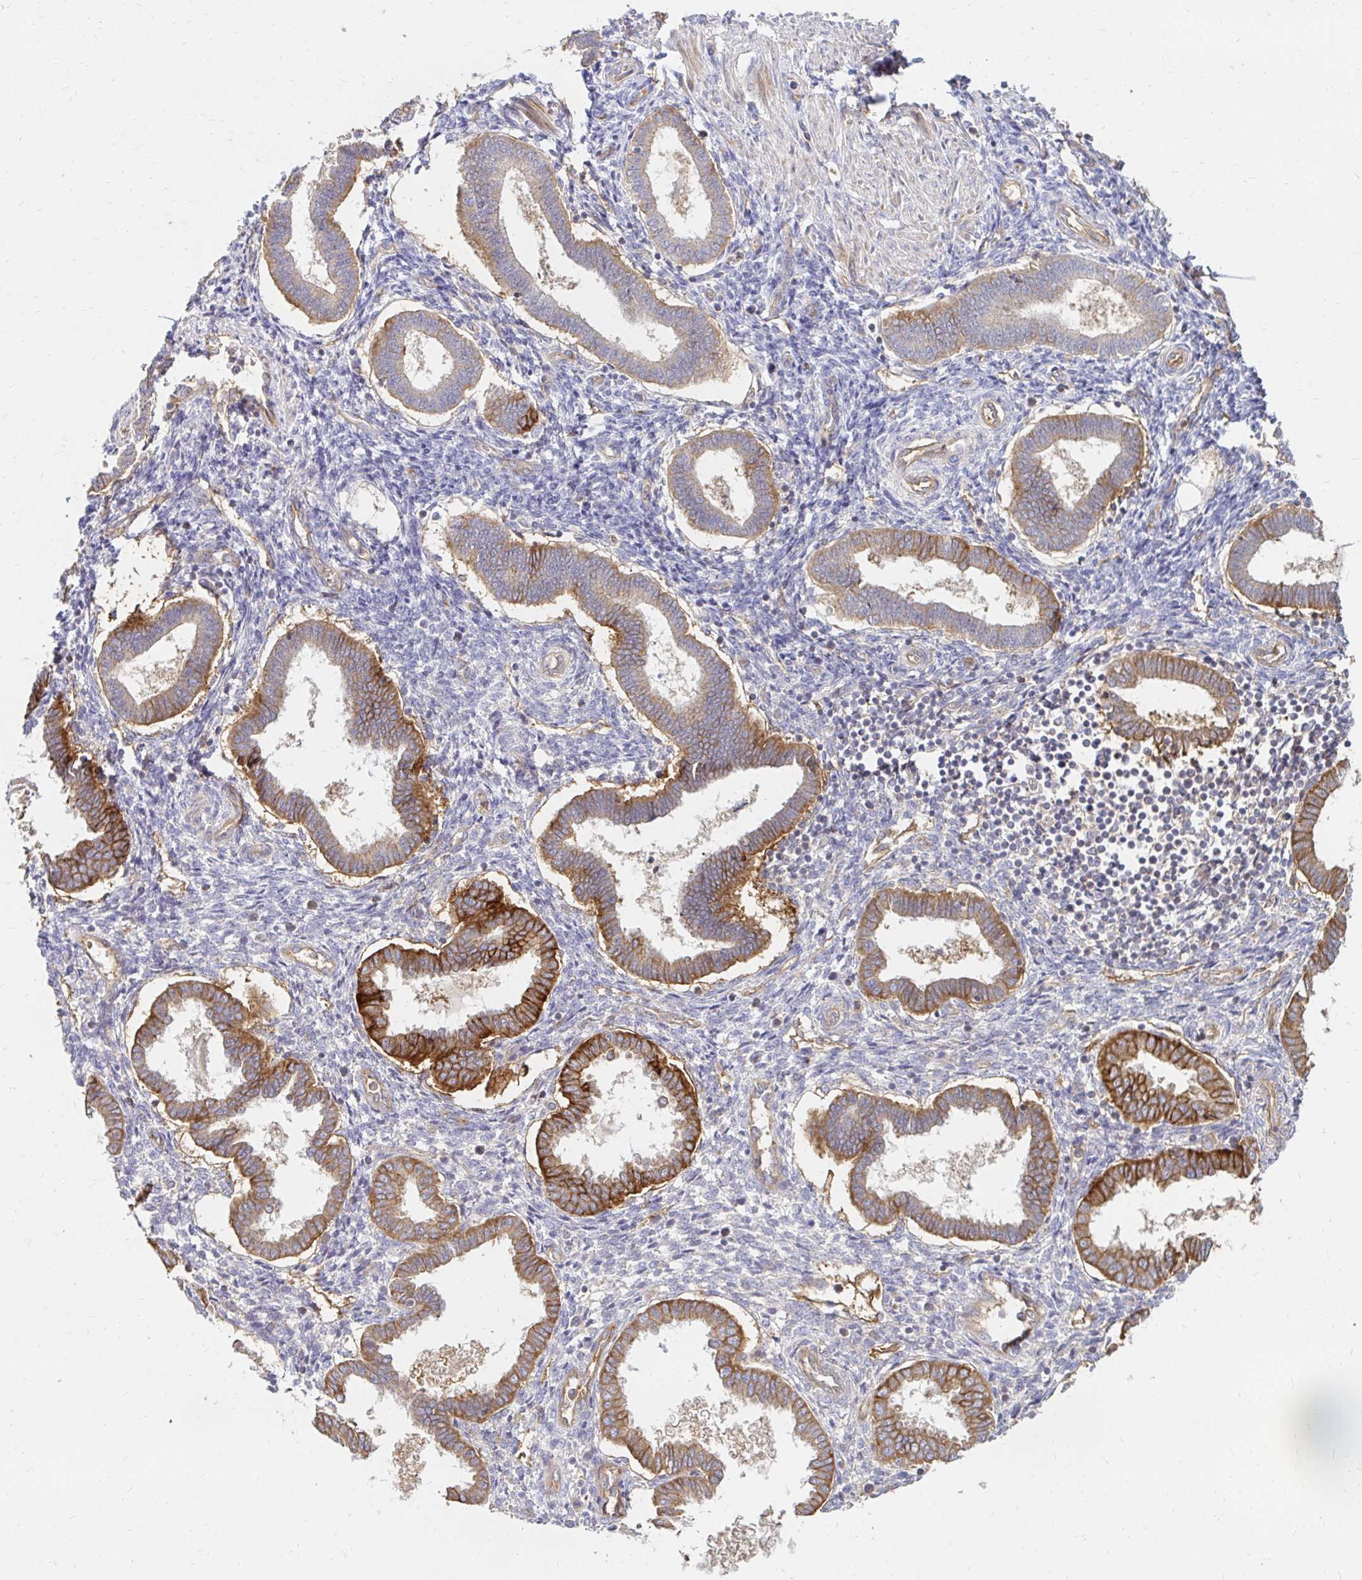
{"staining": {"intensity": "negative", "quantity": "none", "location": "none"}, "tissue": "endometrium", "cell_type": "Cells in endometrial stroma", "image_type": "normal", "snomed": [{"axis": "morphology", "description": "Normal tissue, NOS"}, {"axis": "topography", "description": "Endometrium"}], "caption": "Histopathology image shows no protein expression in cells in endometrial stroma of benign endometrium. (DAB IHC with hematoxylin counter stain).", "gene": "ITGA2", "patient": {"sex": "female", "age": 24}}